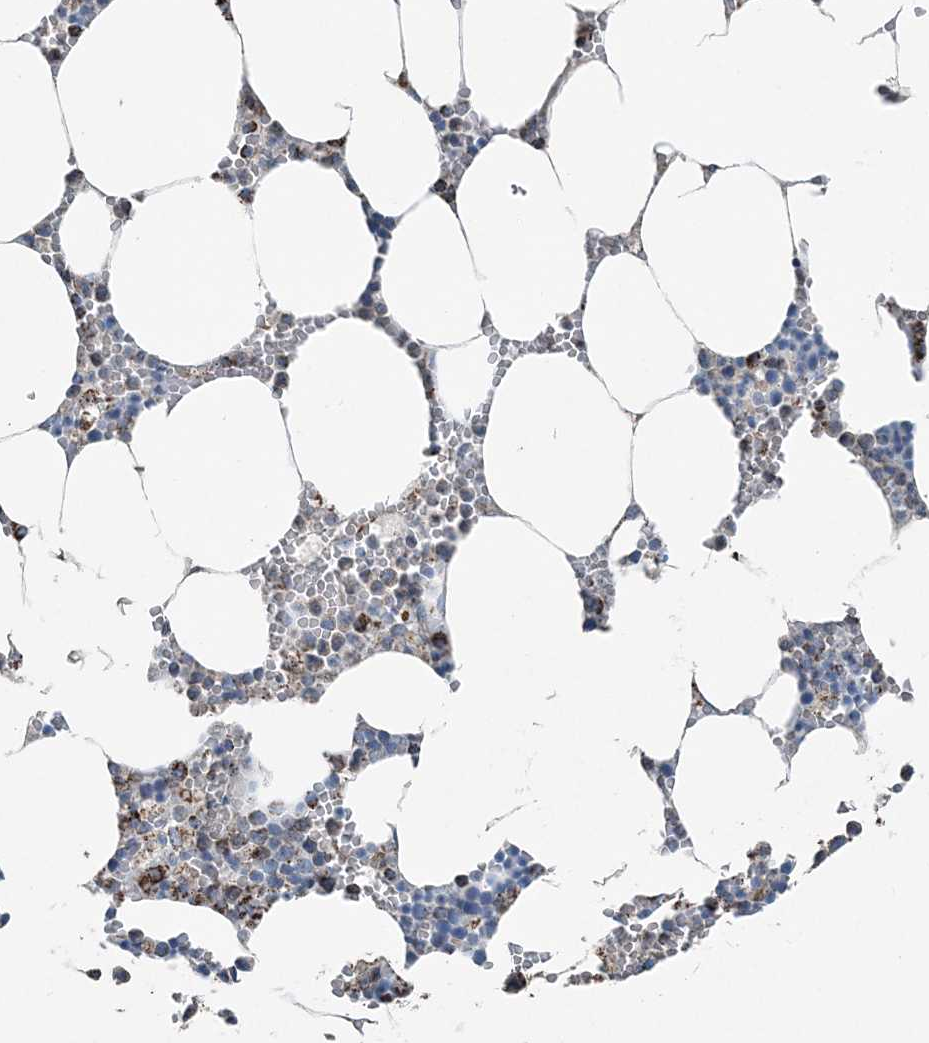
{"staining": {"intensity": "moderate", "quantity": "25%-75%", "location": "cytoplasmic/membranous"}, "tissue": "bone marrow", "cell_type": "Hematopoietic cells", "image_type": "normal", "snomed": [{"axis": "morphology", "description": "Normal tissue, NOS"}, {"axis": "topography", "description": "Bone marrow"}], "caption": "DAB (3,3'-diaminobenzidine) immunohistochemical staining of unremarkable human bone marrow displays moderate cytoplasmic/membranous protein staining in about 25%-75% of hematopoietic cells. The protein of interest is stained brown, and the nuclei are stained in blue (DAB IHC with brightfield microscopy, high magnification).", "gene": "SUCLG1", "patient": {"sex": "male", "age": 70}}